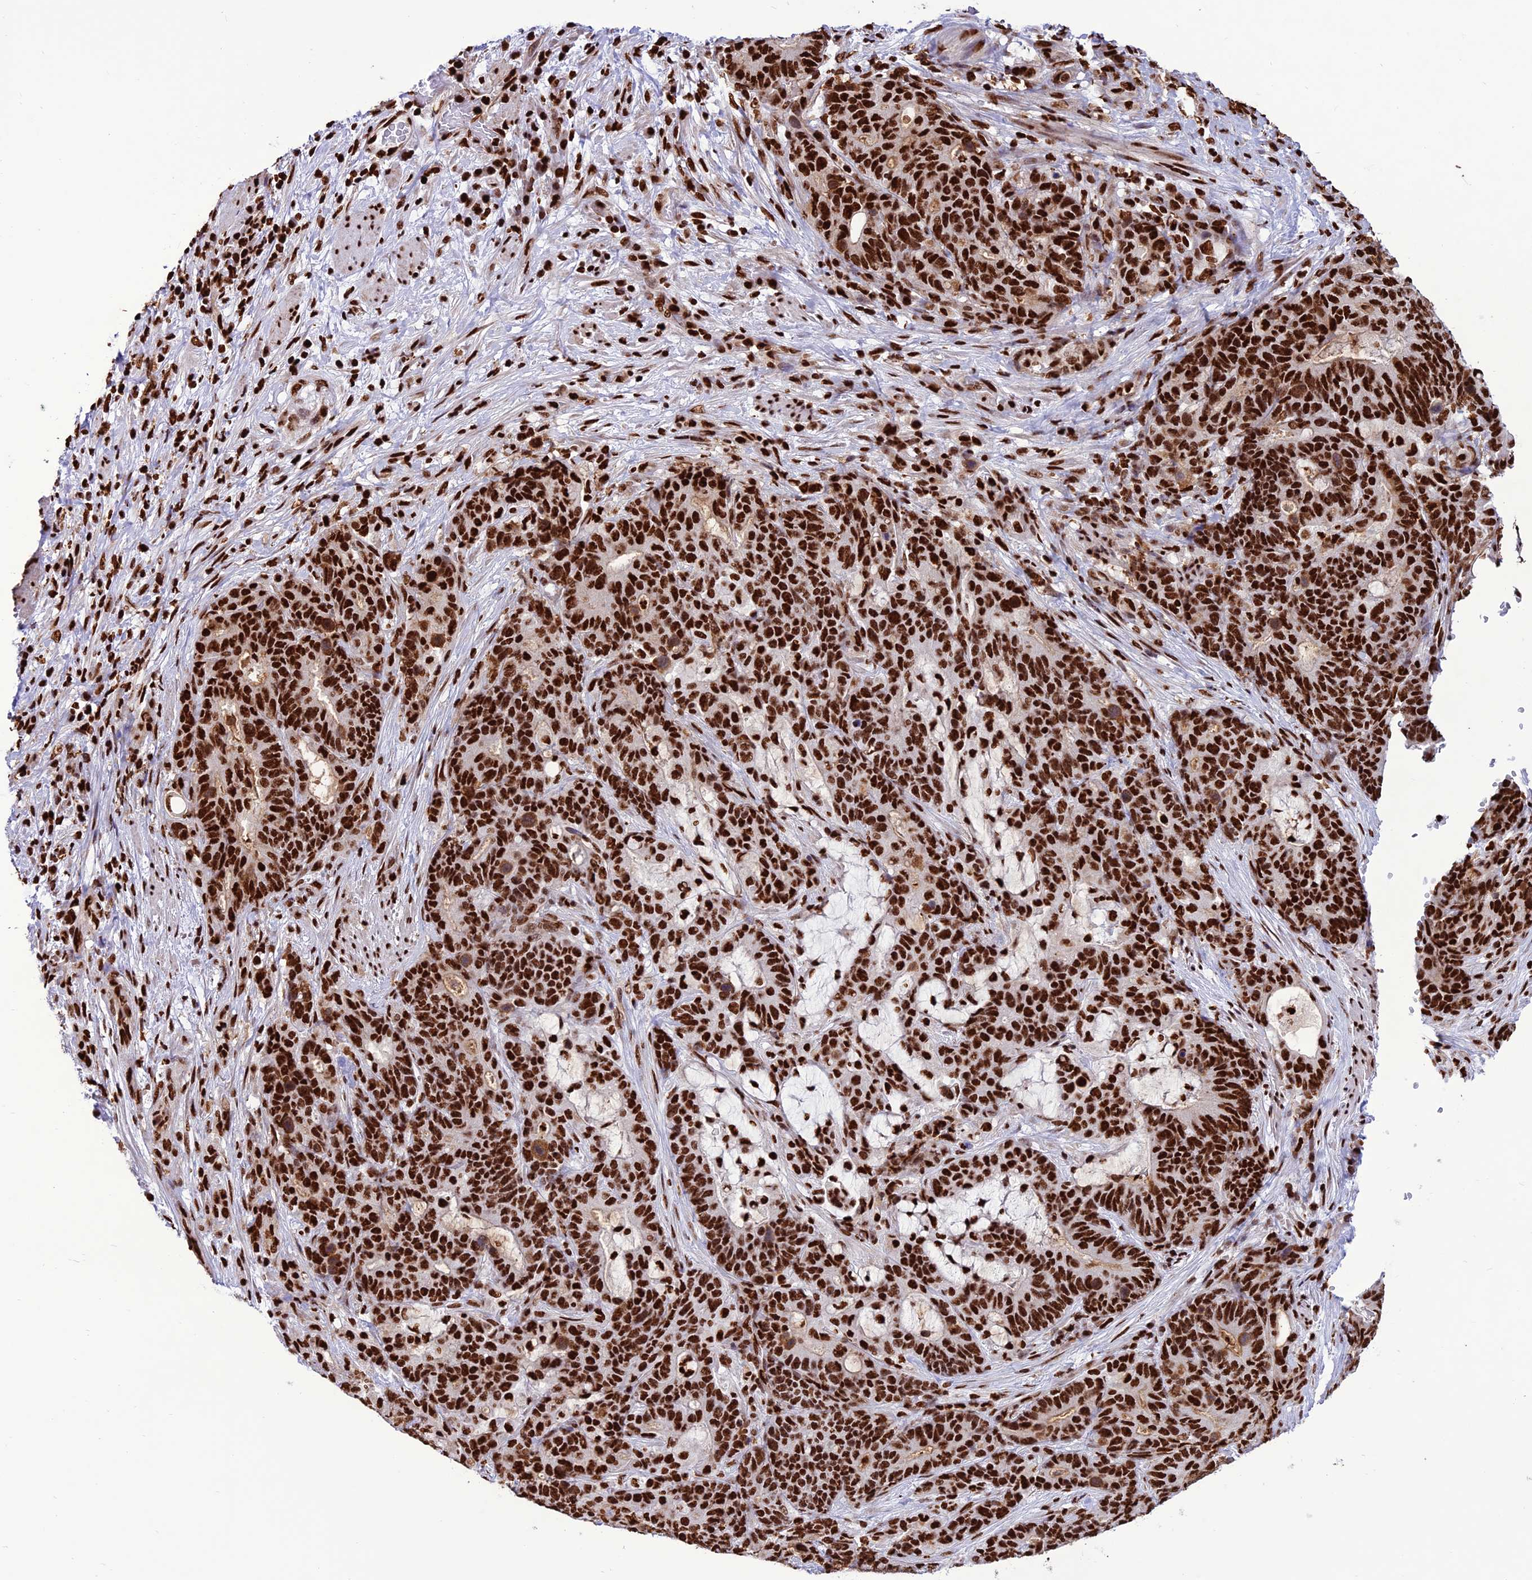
{"staining": {"intensity": "strong", "quantity": ">75%", "location": "nuclear"}, "tissue": "stomach cancer", "cell_type": "Tumor cells", "image_type": "cancer", "snomed": [{"axis": "morphology", "description": "Normal tissue, NOS"}, {"axis": "morphology", "description": "Adenocarcinoma, NOS"}, {"axis": "topography", "description": "Stomach"}], "caption": "A high-resolution photomicrograph shows immunohistochemistry (IHC) staining of stomach cancer (adenocarcinoma), which demonstrates strong nuclear staining in about >75% of tumor cells.", "gene": "INO80E", "patient": {"sex": "female", "age": 64}}